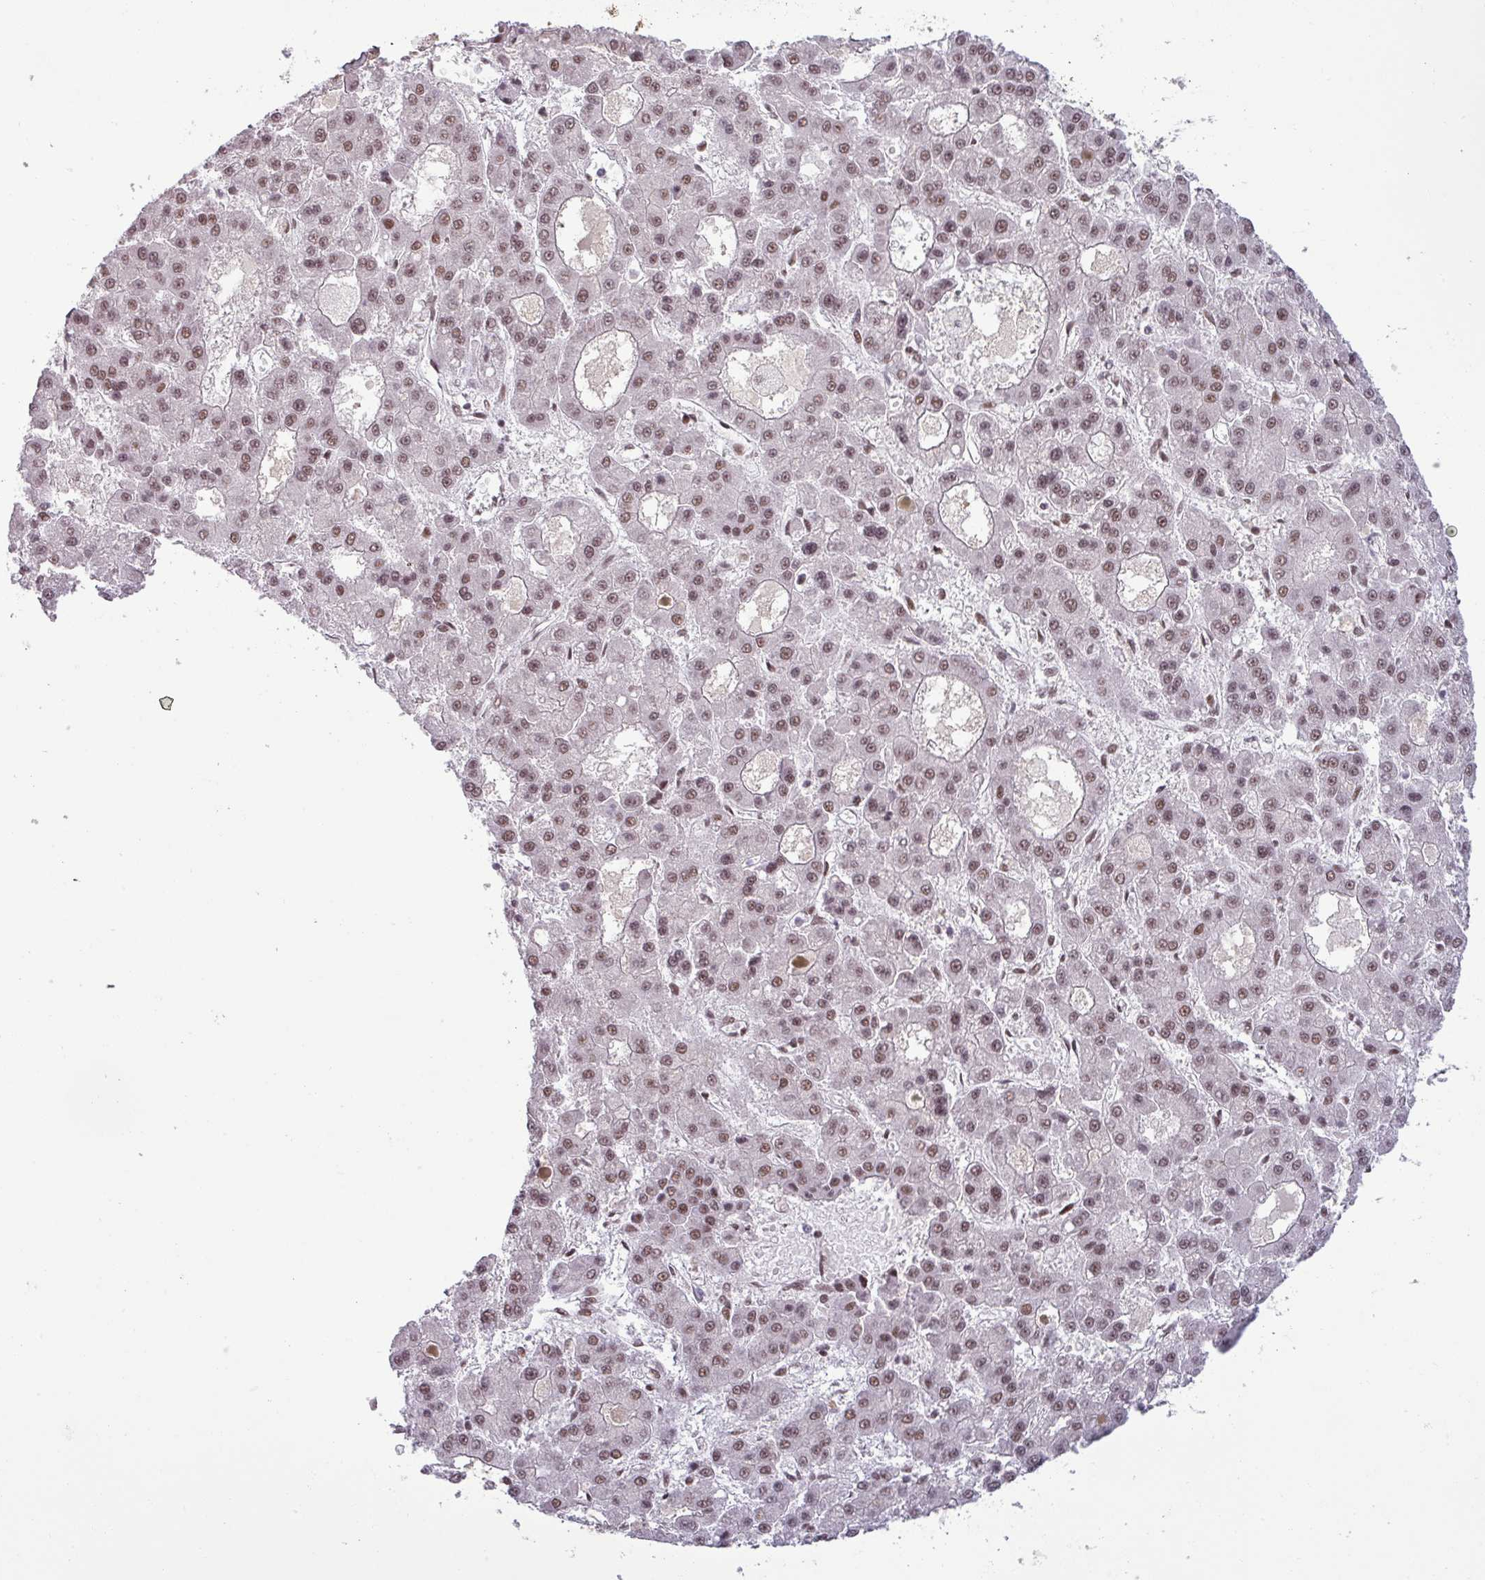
{"staining": {"intensity": "moderate", "quantity": ">75%", "location": "nuclear"}, "tissue": "liver cancer", "cell_type": "Tumor cells", "image_type": "cancer", "snomed": [{"axis": "morphology", "description": "Carcinoma, Hepatocellular, NOS"}, {"axis": "topography", "description": "Liver"}], "caption": "High-power microscopy captured an immunohistochemistry histopathology image of liver cancer (hepatocellular carcinoma), revealing moderate nuclear staining in about >75% of tumor cells.", "gene": "PTPN20", "patient": {"sex": "male", "age": 70}}